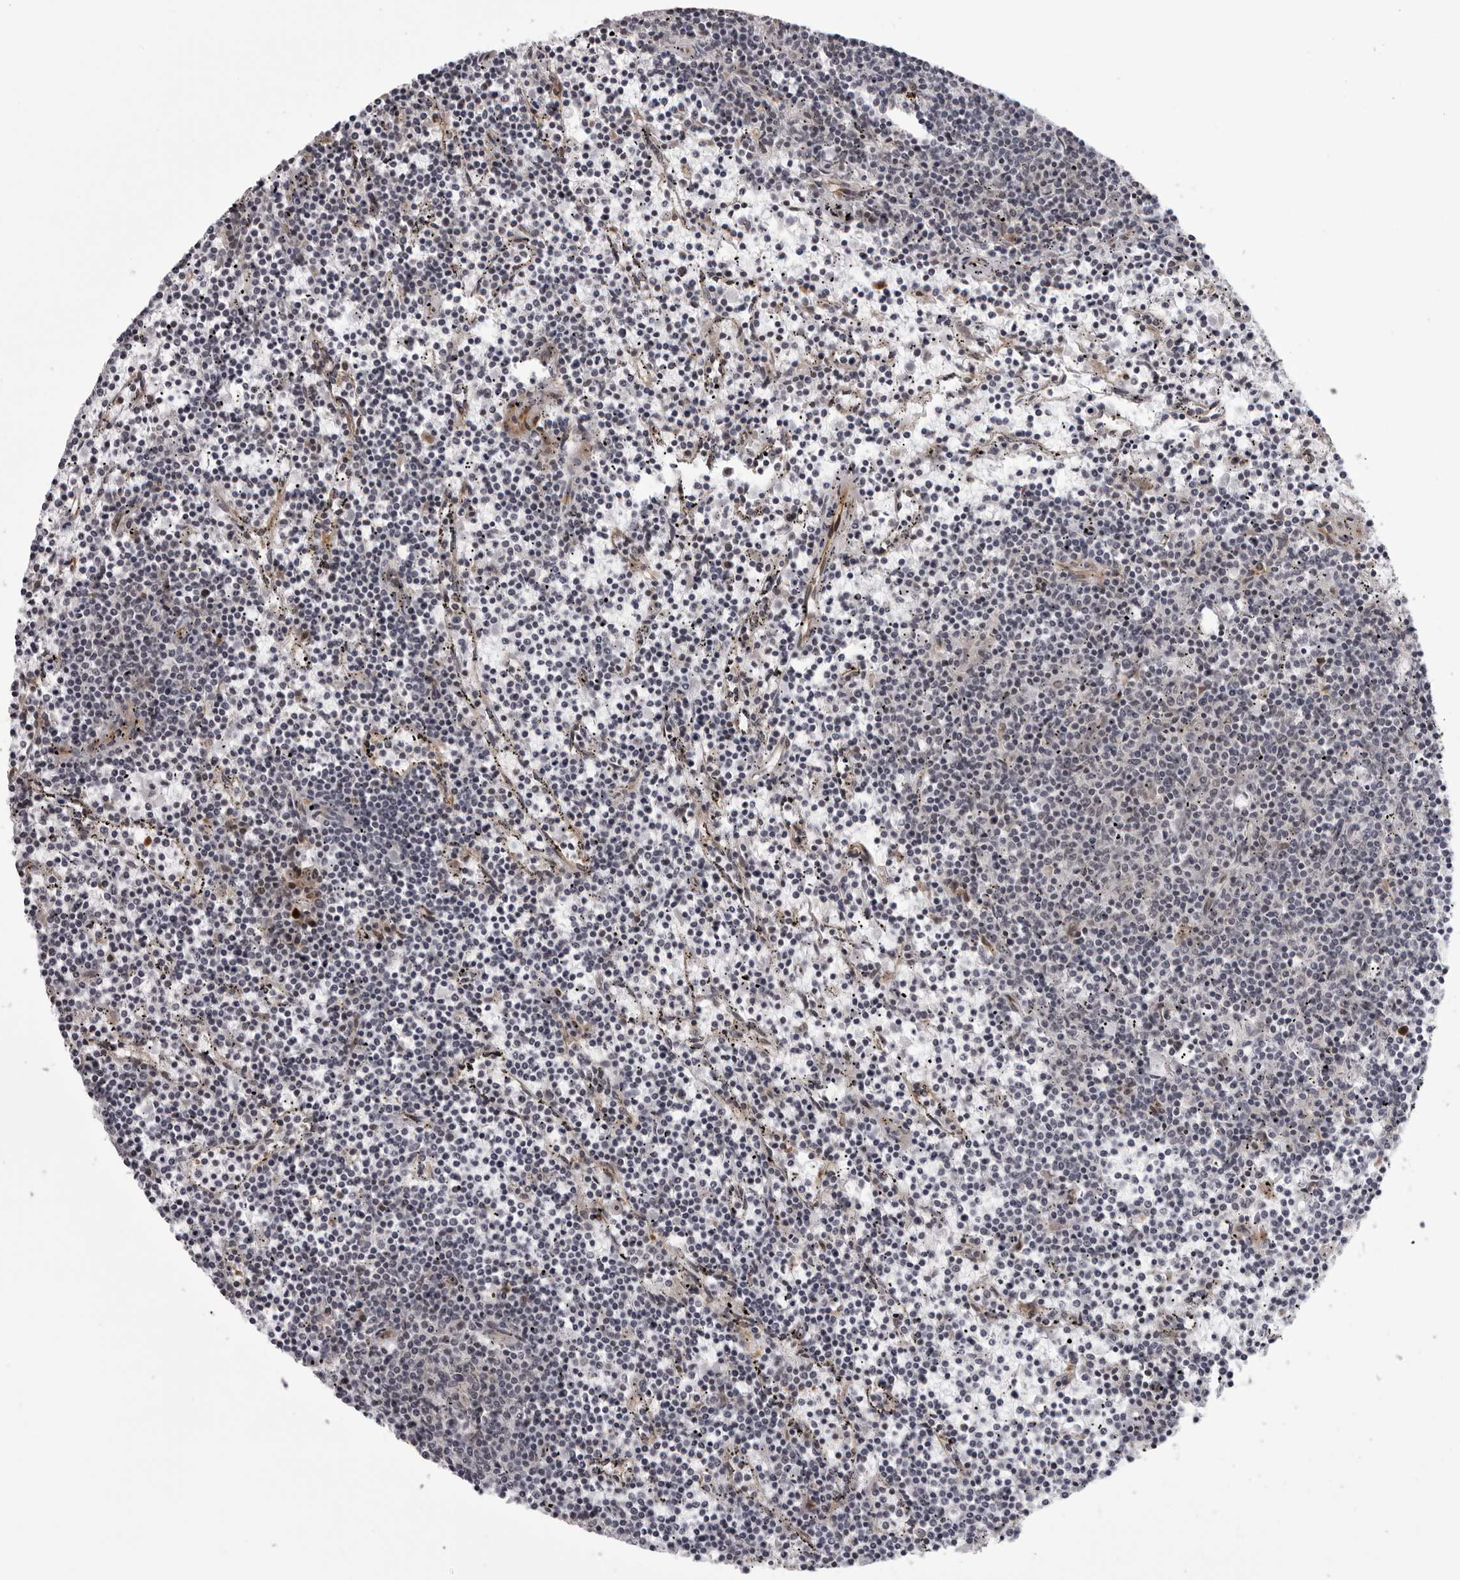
{"staining": {"intensity": "negative", "quantity": "none", "location": "none"}, "tissue": "lymphoma", "cell_type": "Tumor cells", "image_type": "cancer", "snomed": [{"axis": "morphology", "description": "Malignant lymphoma, non-Hodgkin's type, Low grade"}, {"axis": "topography", "description": "Spleen"}], "caption": "There is no significant expression in tumor cells of lymphoma. (DAB (3,3'-diaminobenzidine) IHC, high magnification).", "gene": "GCSAML", "patient": {"sex": "female", "age": 50}}